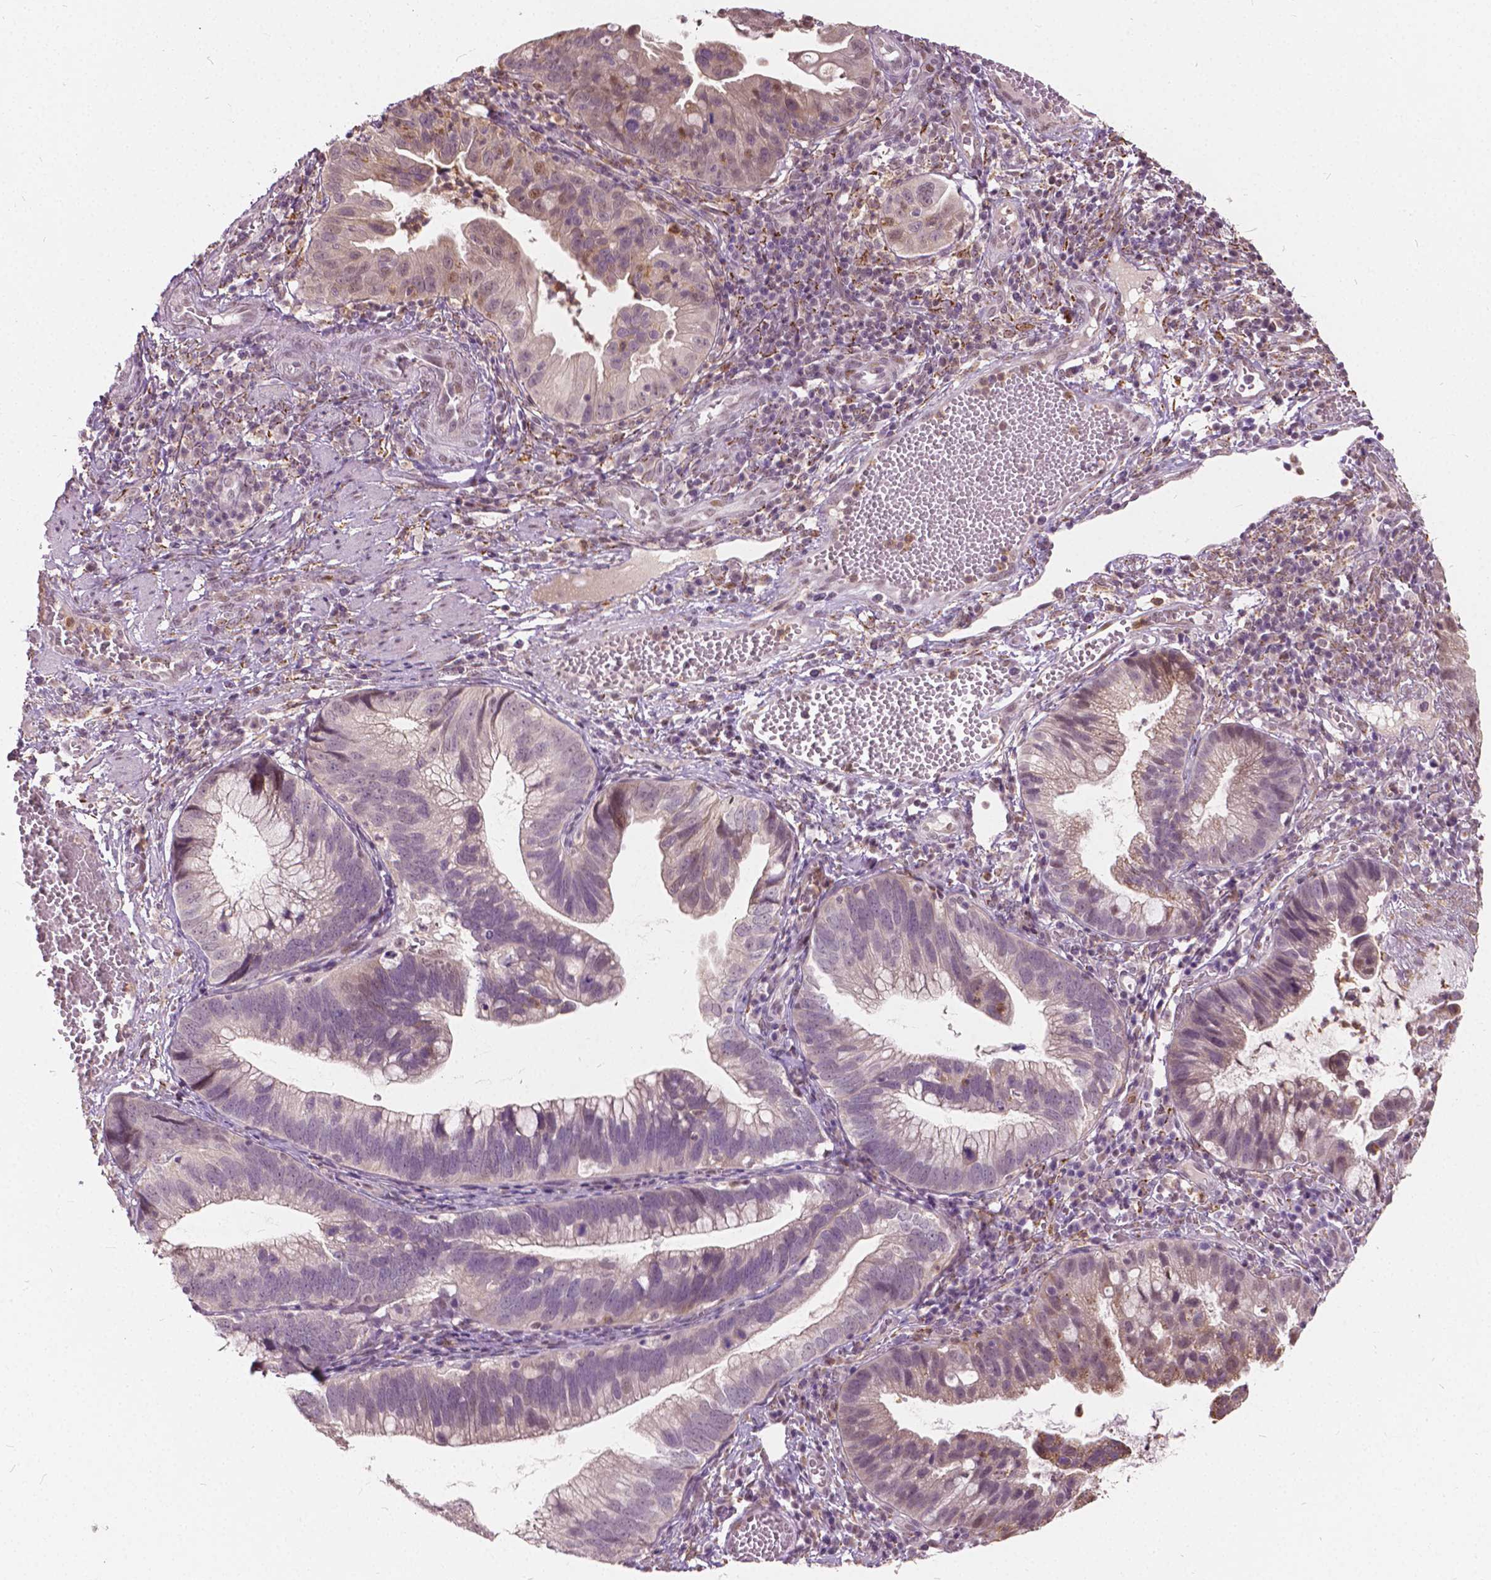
{"staining": {"intensity": "weak", "quantity": "25%-75%", "location": "cytoplasmic/membranous,nuclear"}, "tissue": "cervical cancer", "cell_type": "Tumor cells", "image_type": "cancer", "snomed": [{"axis": "morphology", "description": "Adenocarcinoma, NOS"}, {"axis": "topography", "description": "Cervix"}], "caption": "IHC of human cervical adenocarcinoma exhibits low levels of weak cytoplasmic/membranous and nuclear expression in approximately 25%-75% of tumor cells.", "gene": "DLX6", "patient": {"sex": "female", "age": 34}}